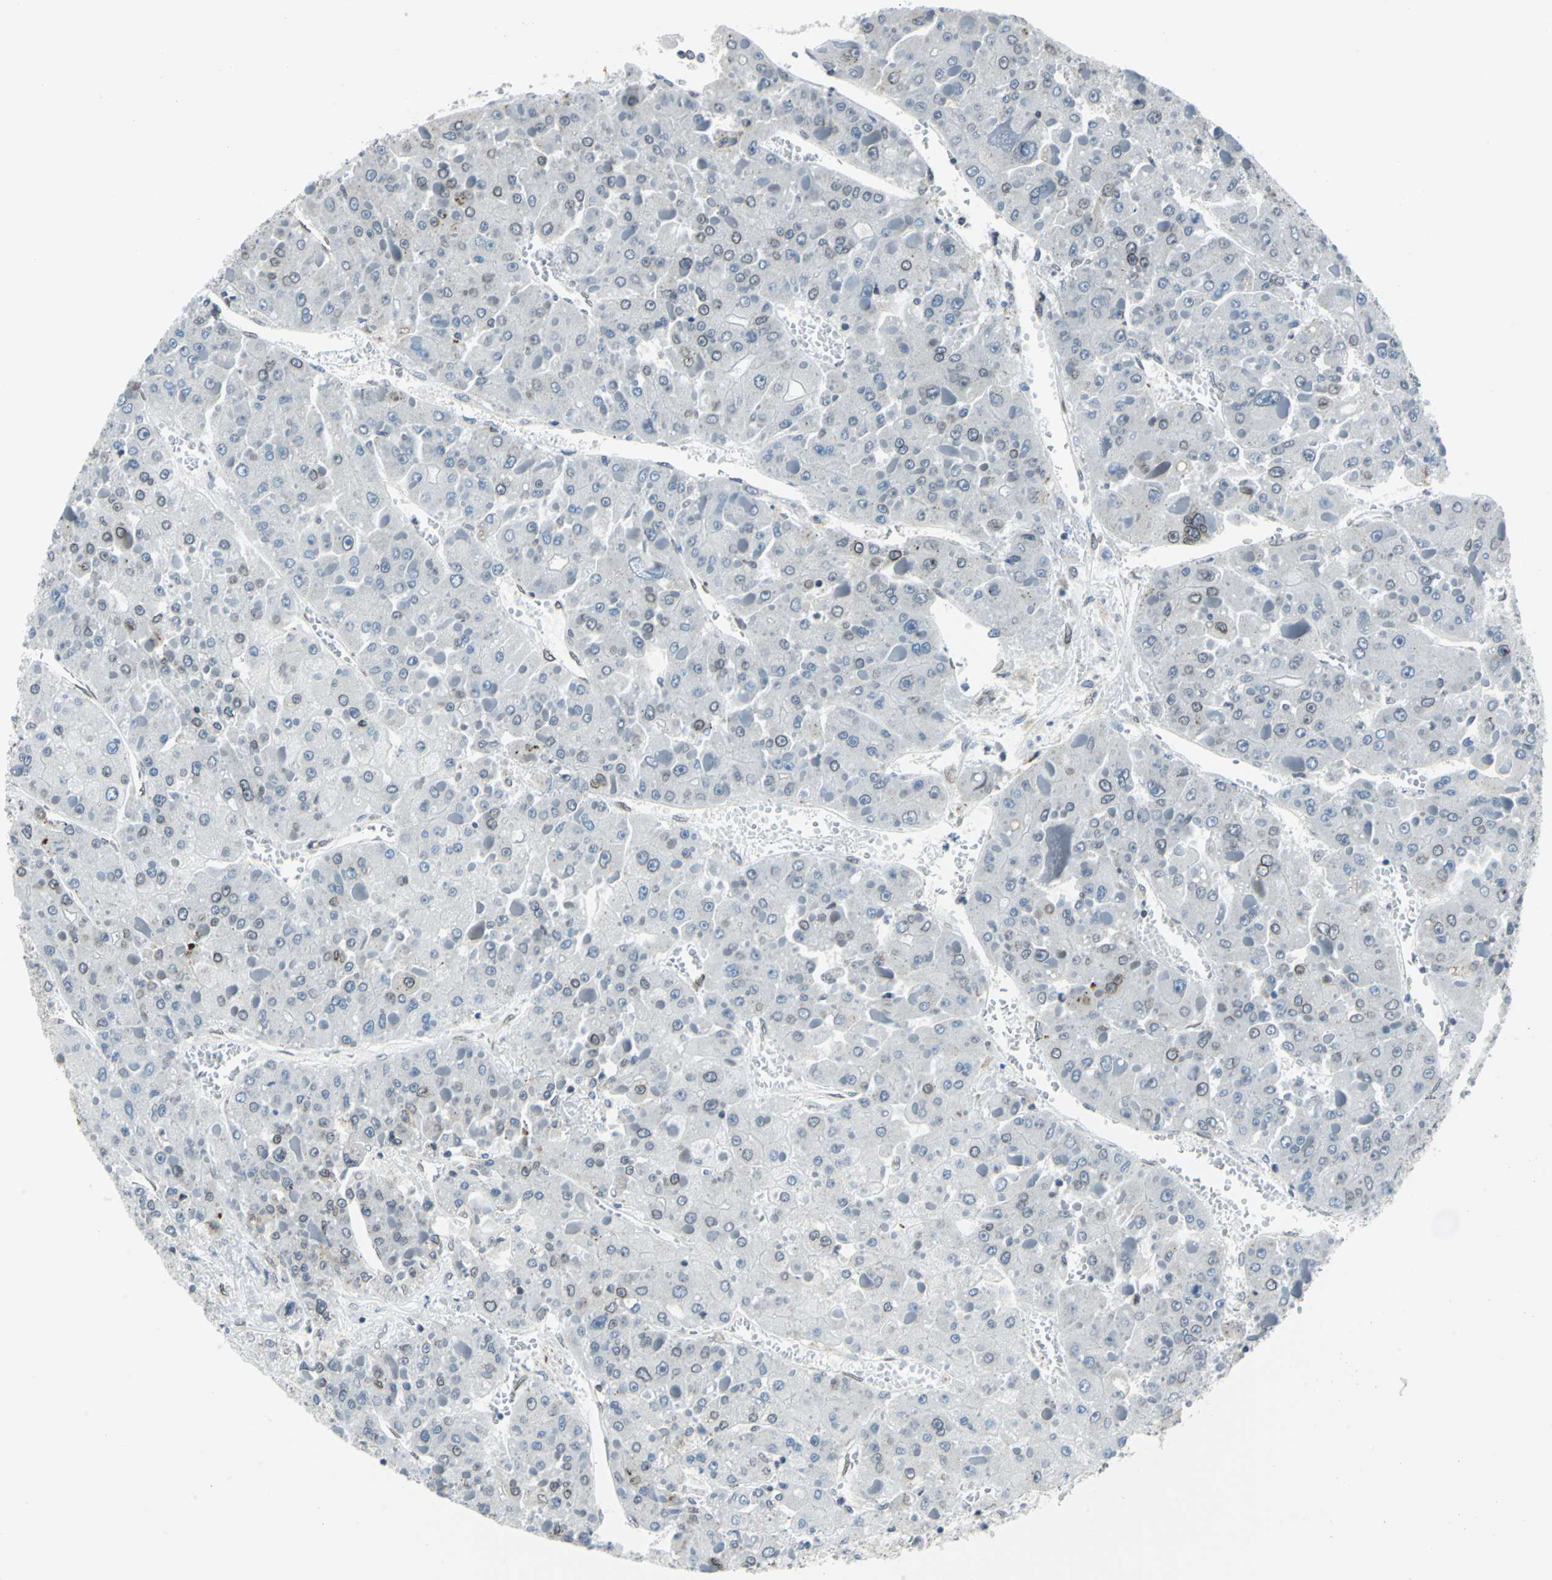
{"staining": {"intensity": "weak", "quantity": "<25%", "location": "cytoplasmic/membranous,nuclear"}, "tissue": "liver cancer", "cell_type": "Tumor cells", "image_type": "cancer", "snomed": [{"axis": "morphology", "description": "Carcinoma, Hepatocellular, NOS"}, {"axis": "topography", "description": "Liver"}], "caption": "The immunohistochemistry (IHC) photomicrograph has no significant positivity in tumor cells of liver cancer tissue.", "gene": "SNUPN", "patient": {"sex": "female", "age": 73}}